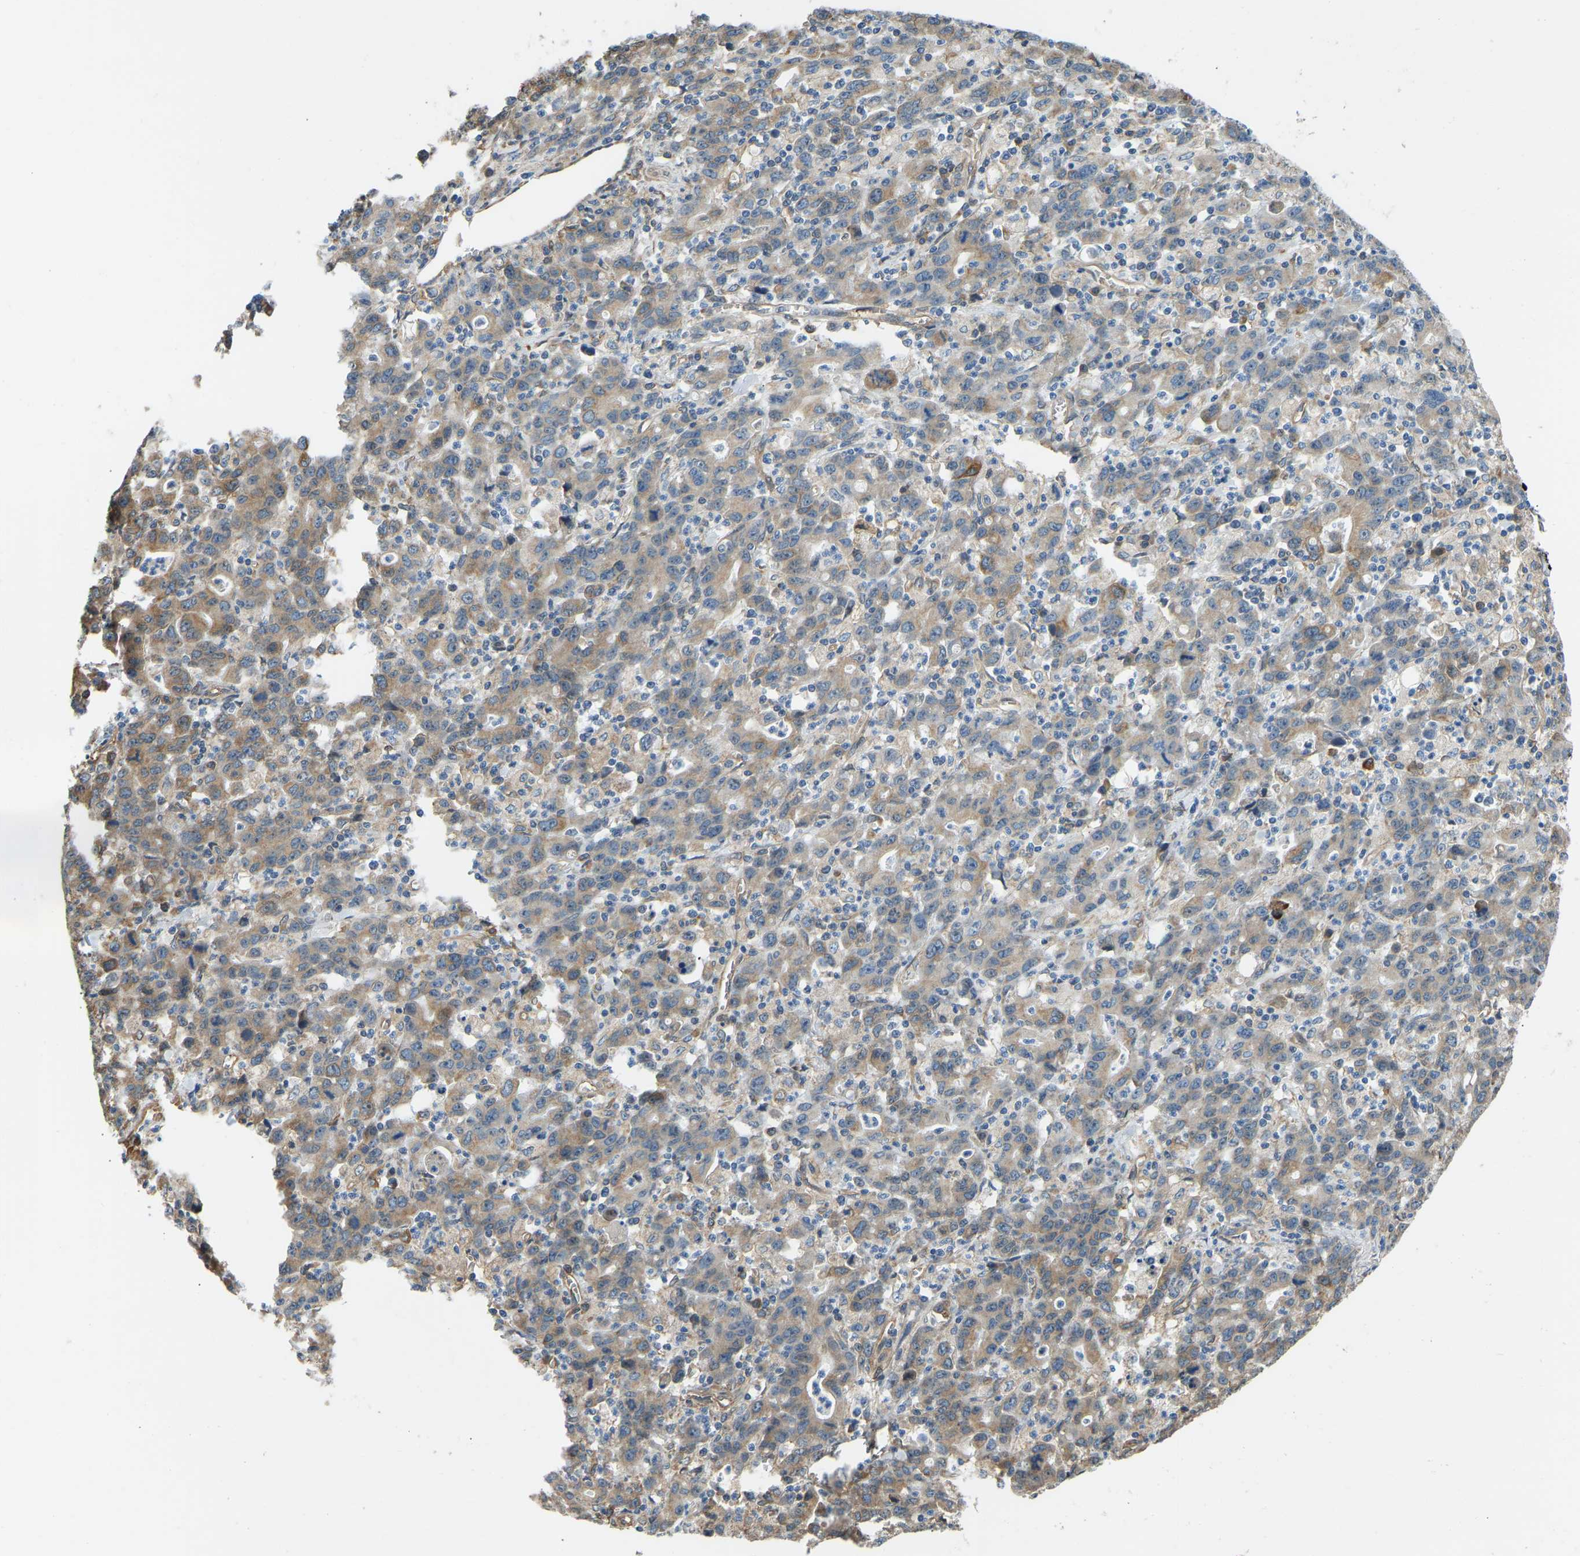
{"staining": {"intensity": "moderate", "quantity": "25%-75%", "location": "cytoplasmic/membranous"}, "tissue": "stomach cancer", "cell_type": "Tumor cells", "image_type": "cancer", "snomed": [{"axis": "morphology", "description": "Adenocarcinoma, NOS"}, {"axis": "topography", "description": "Stomach, upper"}], "caption": "A micrograph of human stomach cancer (adenocarcinoma) stained for a protein reveals moderate cytoplasmic/membranous brown staining in tumor cells. (brown staining indicates protein expression, while blue staining denotes nuclei).", "gene": "OS9", "patient": {"sex": "male", "age": 69}}